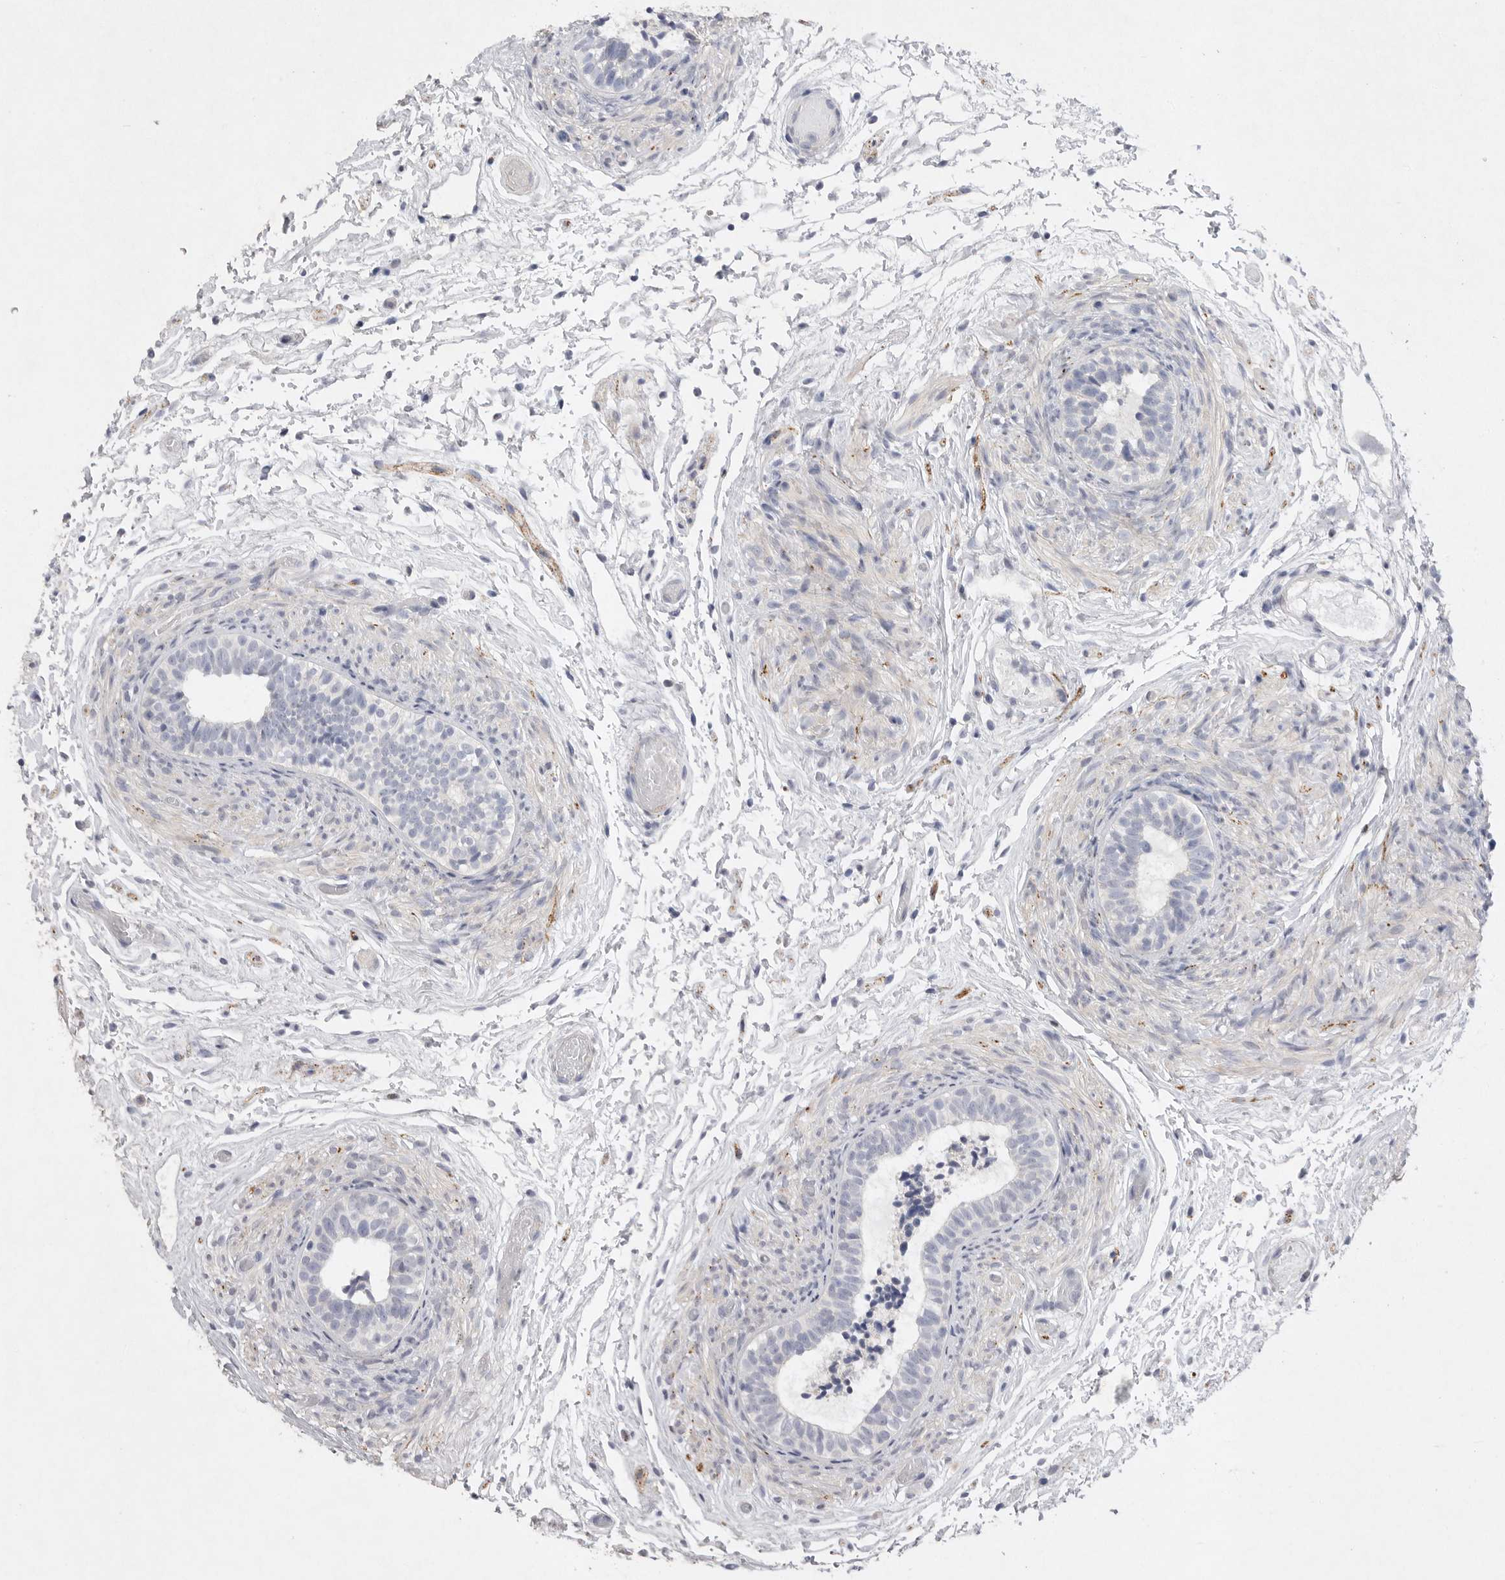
{"staining": {"intensity": "weak", "quantity": "<25%", "location": "cytoplasmic/membranous"}, "tissue": "epididymis", "cell_type": "Glandular cells", "image_type": "normal", "snomed": [{"axis": "morphology", "description": "Normal tissue, NOS"}, {"axis": "topography", "description": "Epididymis"}], "caption": "High power microscopy micrograph of an immunohistochemistry micrograph of unremarkable epididymis, revealing no significant expression in glandular cells. (DAB (3,3'-diaminobenzidine) immunohistochemistry, high magnification).", "gene": "EDEM3", "patient": {"sex": "male", "age": 5}}